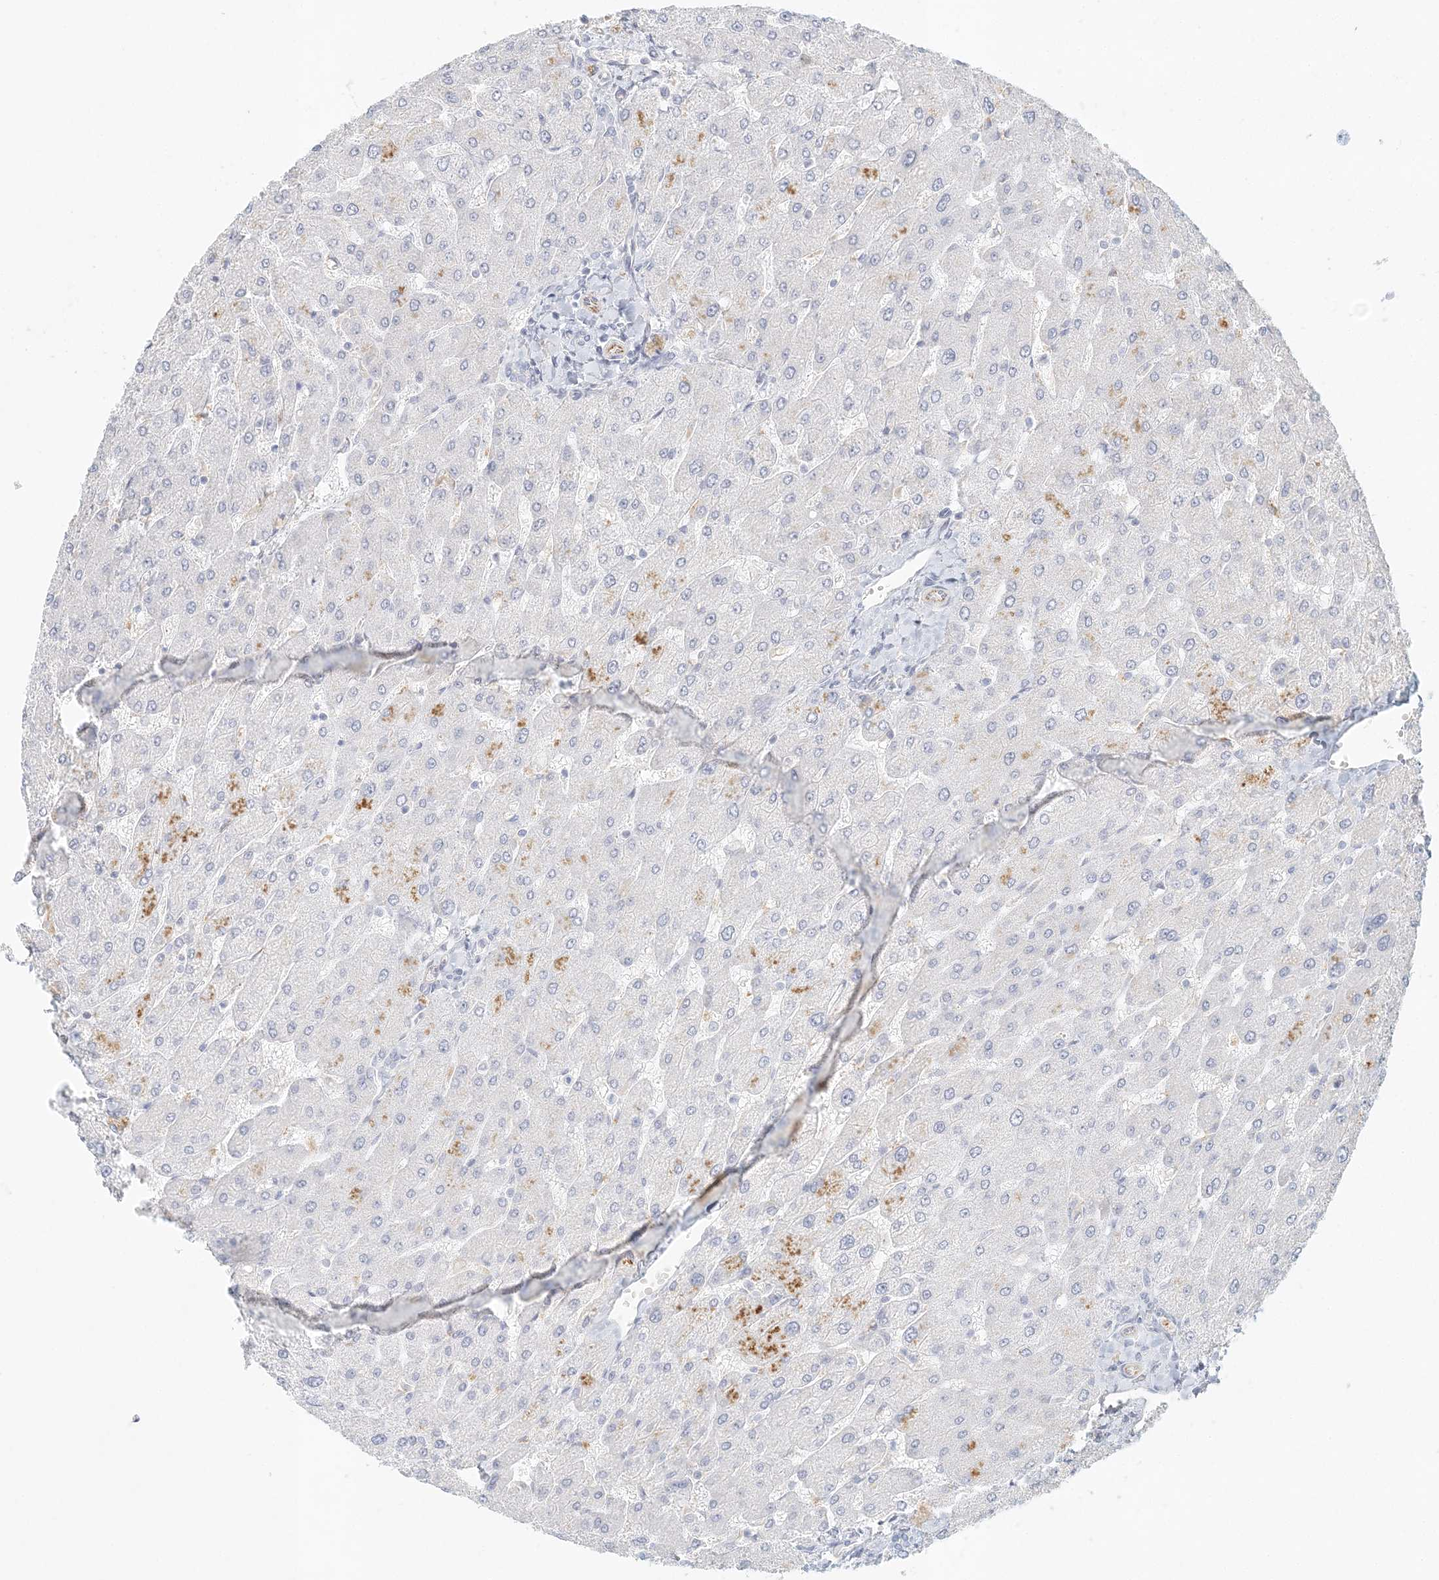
{"staining": {"intensity": "negative", "quantity": "none", "location": "none"}, "tissue": "liver", "cell_type": "Cholangiocytes", "image_type": "normal", "snomed": [{"axis": "morphology", "description": "Normal tissue, NOS"}, {"axis": "topography", "description": "Liver"}], "caption": "Immunohistochemistry (IHC) photomicrograph of normal liver: liver stained with DAB (3,3'-diaminobenzidine) reveals no significant protein staining in cholangiocytes.", "gene": "DMRTB1", "patient": {"sex": "male", "age": 55}}